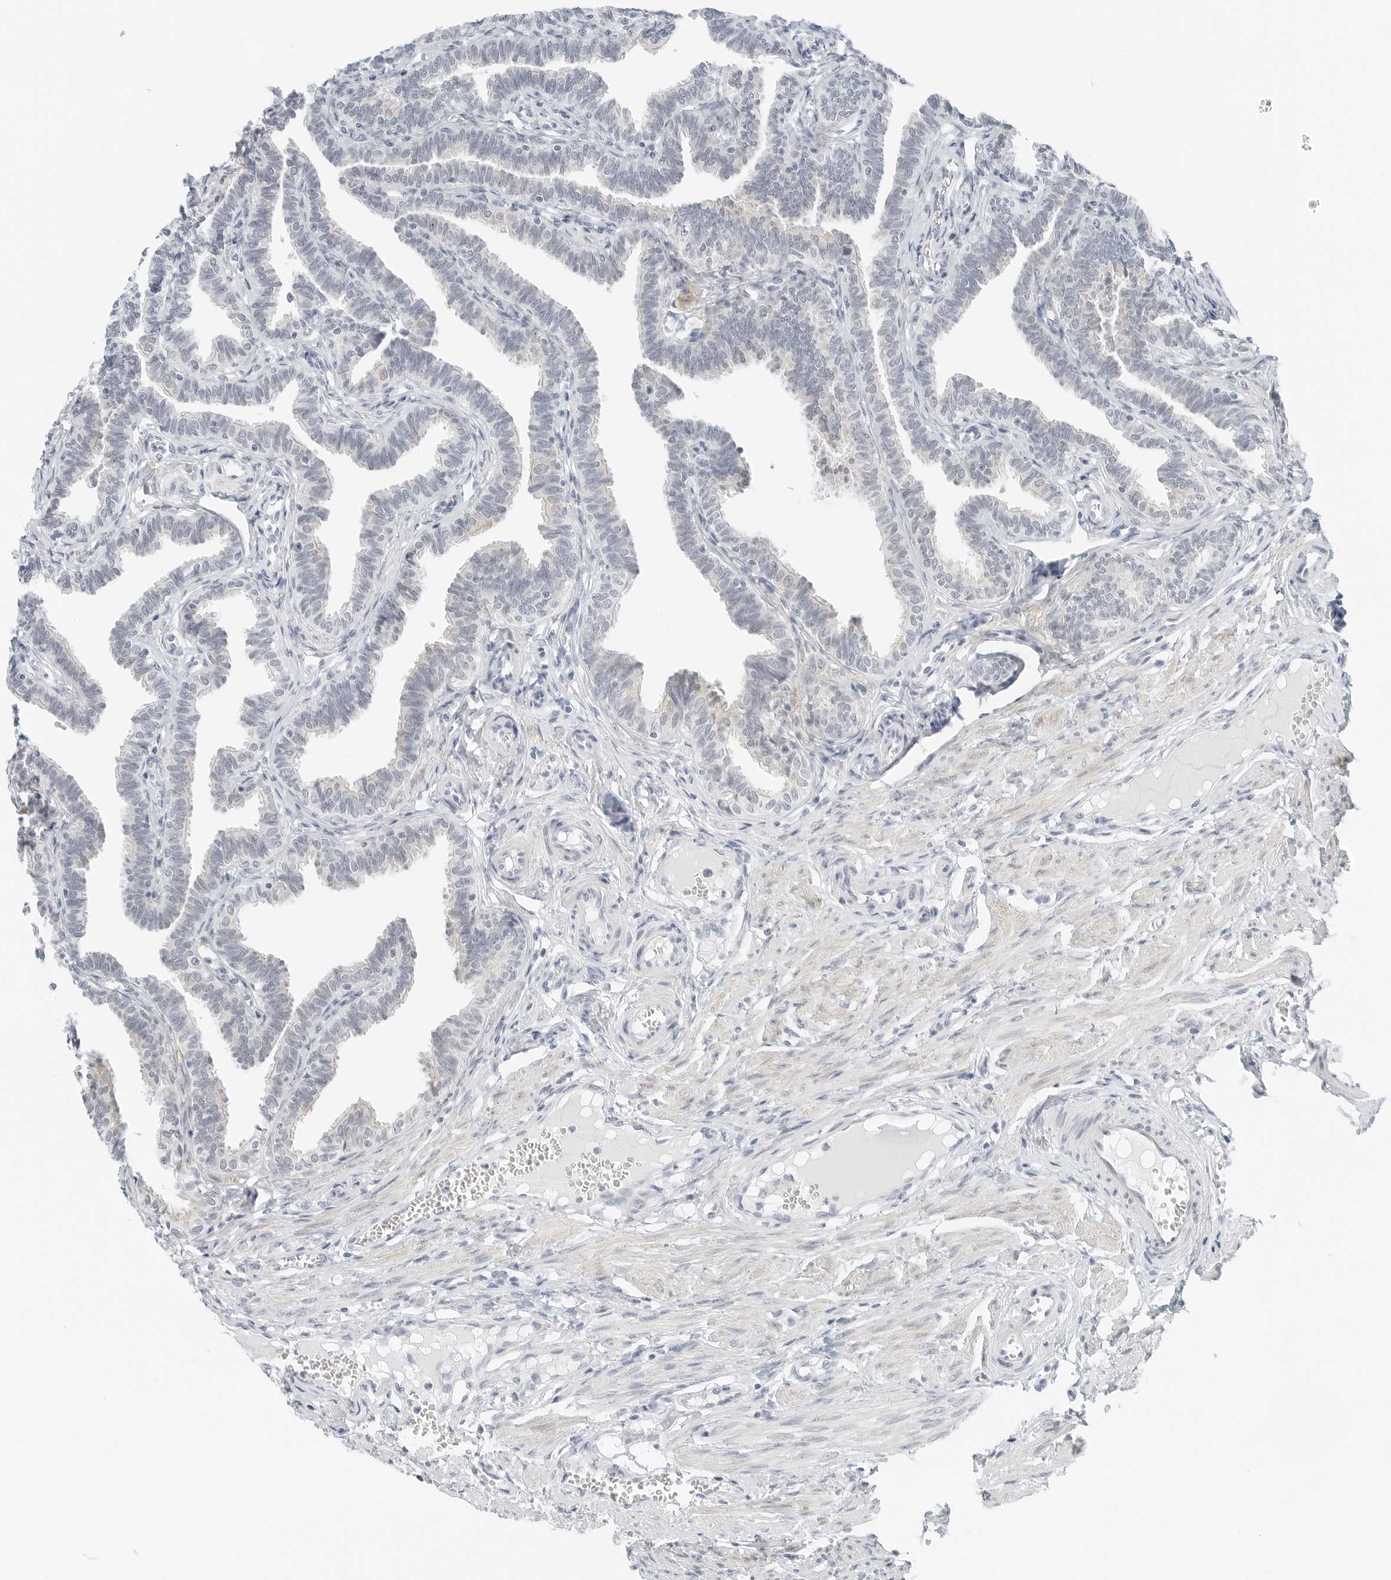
{"staining": {"intensity": "negative", "quantity": "none", "location": "none"}, "tissue": "fallopian tube", "cell_type": "Glandular cells", "image_type": "normal", "snomed": [{"axis": "morphology", "description": "Normal tissue, NOS"}, {"axis": "topography", "description": "Fallopian tube"}, {"axis": "topography", "description": "Ovary"}], "caption": "Micrograph shows no protein positivity in glandular cells of benign fallopian tube. Nuclei are stained in blue.", "gene": "CCSAP", "patient": {"sex": "female", "age": 23}}